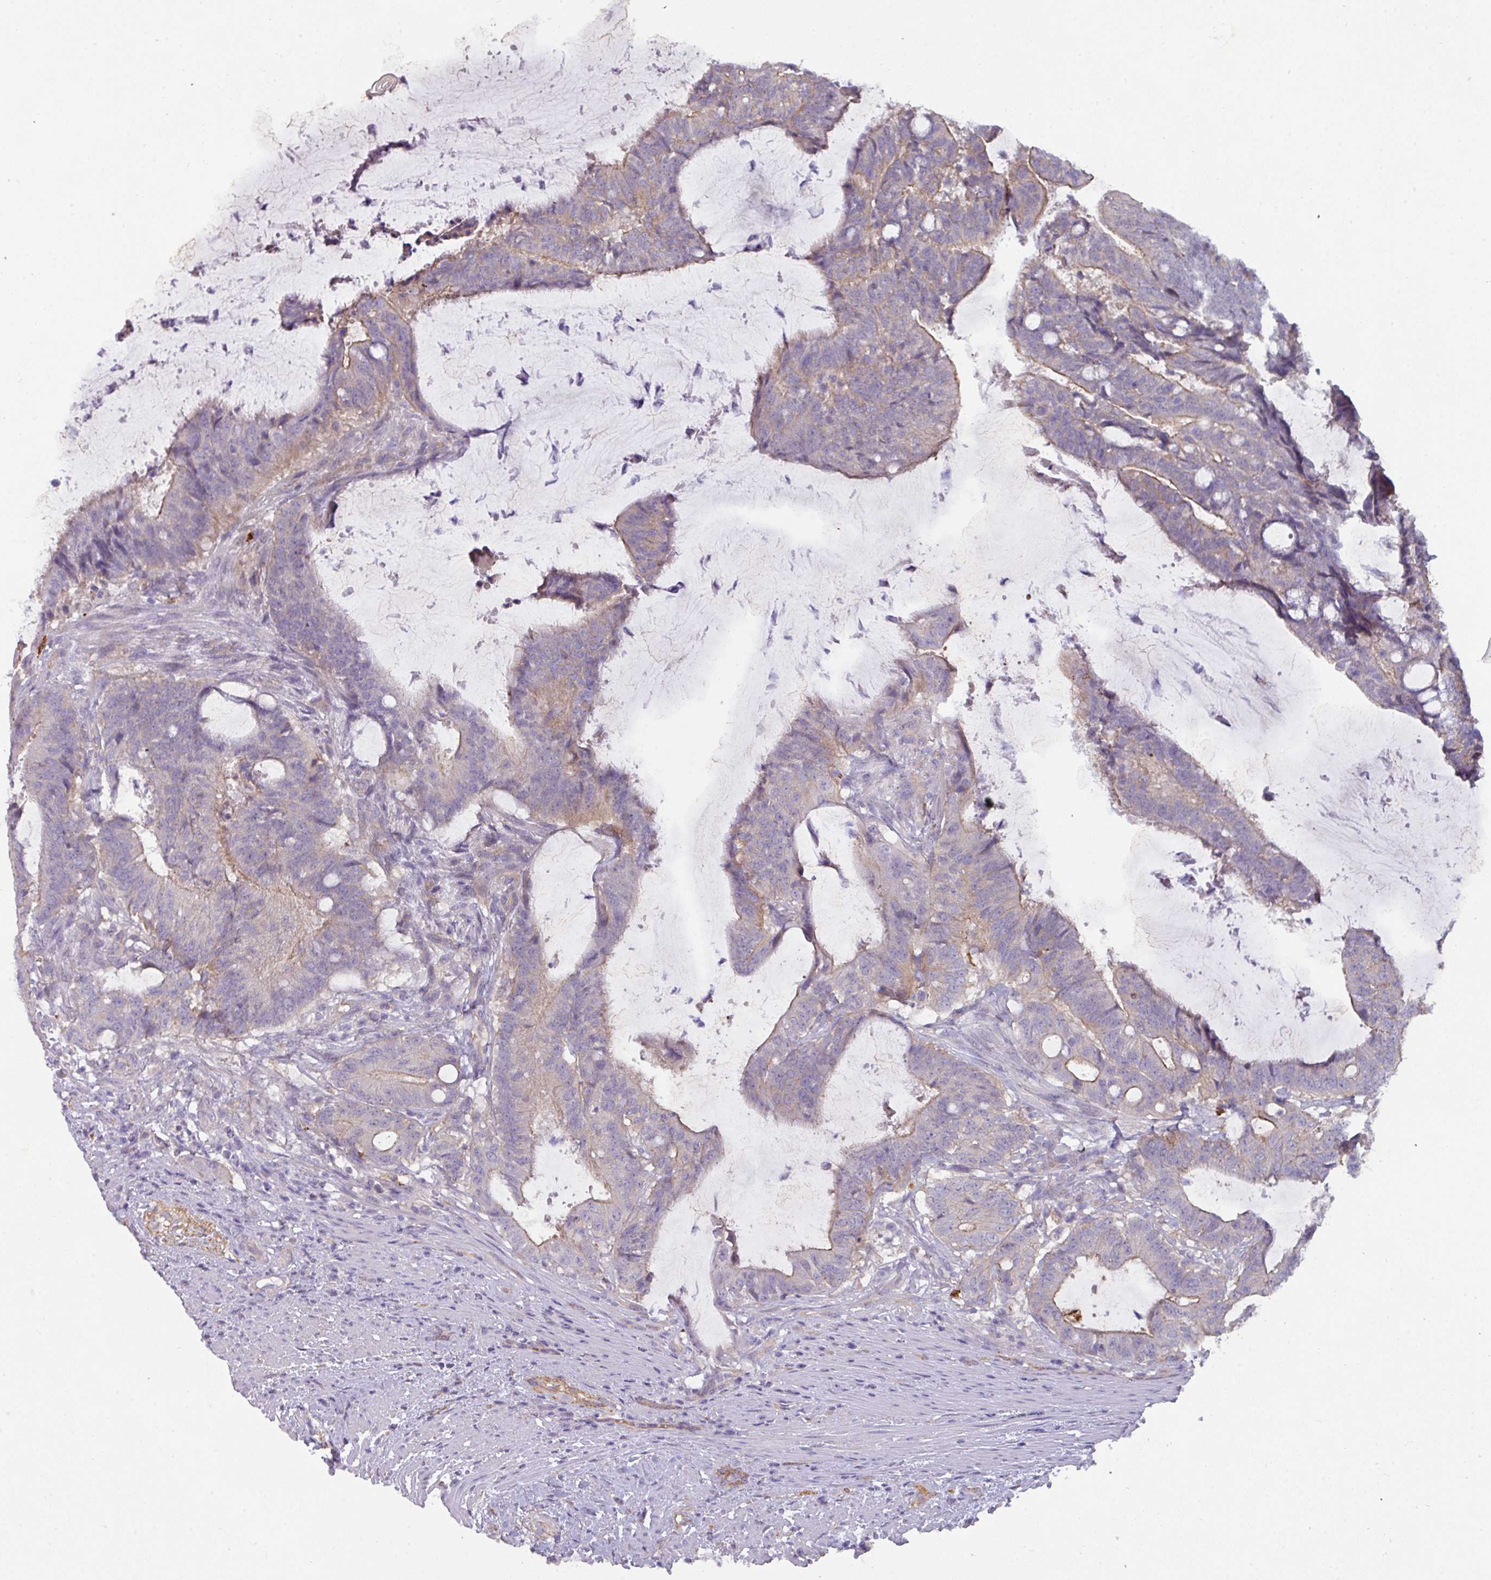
{"staining": {"intensity": "moderate", "quantity": "25%-75%", "location": "cytoplasmic/membranous"}, "tissue": "colorectal cancer", "cell_type": "Tumor cells", "image_type": "cancer", "snomed": [{"axis": "morphology", "description": "Adenocarcinoma, NOS"}, {"axis": "topography", "description": "Colon"}], "caption": "Immunohistochemical staining of human adenocarcinoma (colorectal) displays moderate cytoplasmic/membranous protein expression in approximately 25%-75% of tumor cells. (Stains: DAB (3,3'-diaminobenzidine) in brown, nuclei in blue, Microscopy: brightfield microscopy at high magnification).", "gene": "BUD23", "patient": {"sex": "female", "age": 43}}